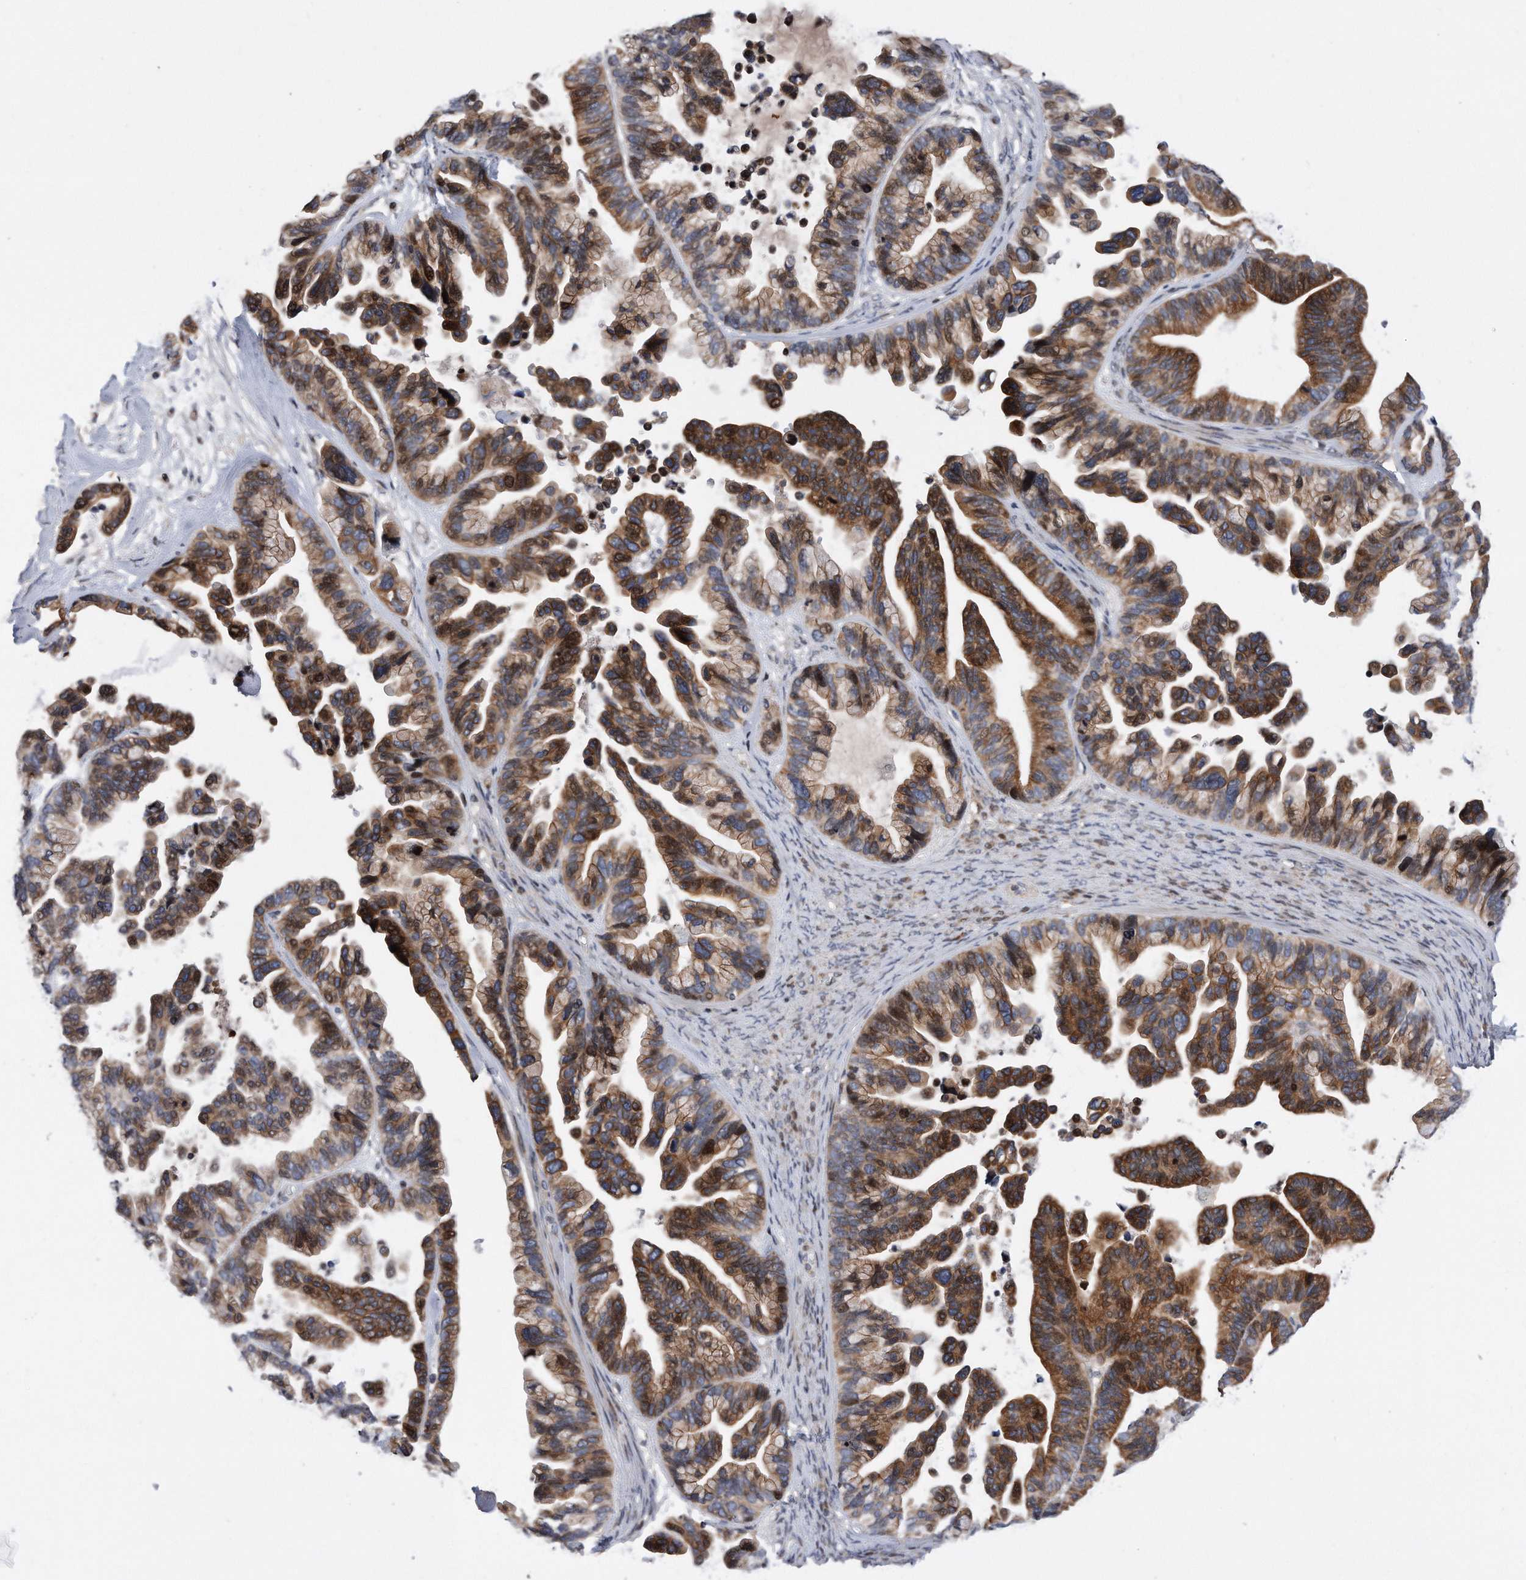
{"staining": {"intensity": "strong", "quantity": ">75%", "location": "cytoplasmic/membranous"}, "tissue": "ovarian cancer", "cell_type": "Tumor cells", "image_type": "cancer", "snomed": [{"axis": "morphology", "description": "Cystadenocarcinoma, serous, NOS"}, {"axis": "topography", "description": "Ovary"}], "caption": "DAB immunohistochemical staining of human ovarian cancer exhibits strong cytoplasmic/membranous protein staining in about >75% of tumor cells. (Stains: DAB (3,3'-diaminobenzidine) in brown, nuclei in blue, Microscopy: brightfield microscopy at high magnification).", "gene": "CDH12", "patient": {"sex": "female", "age": 56}}